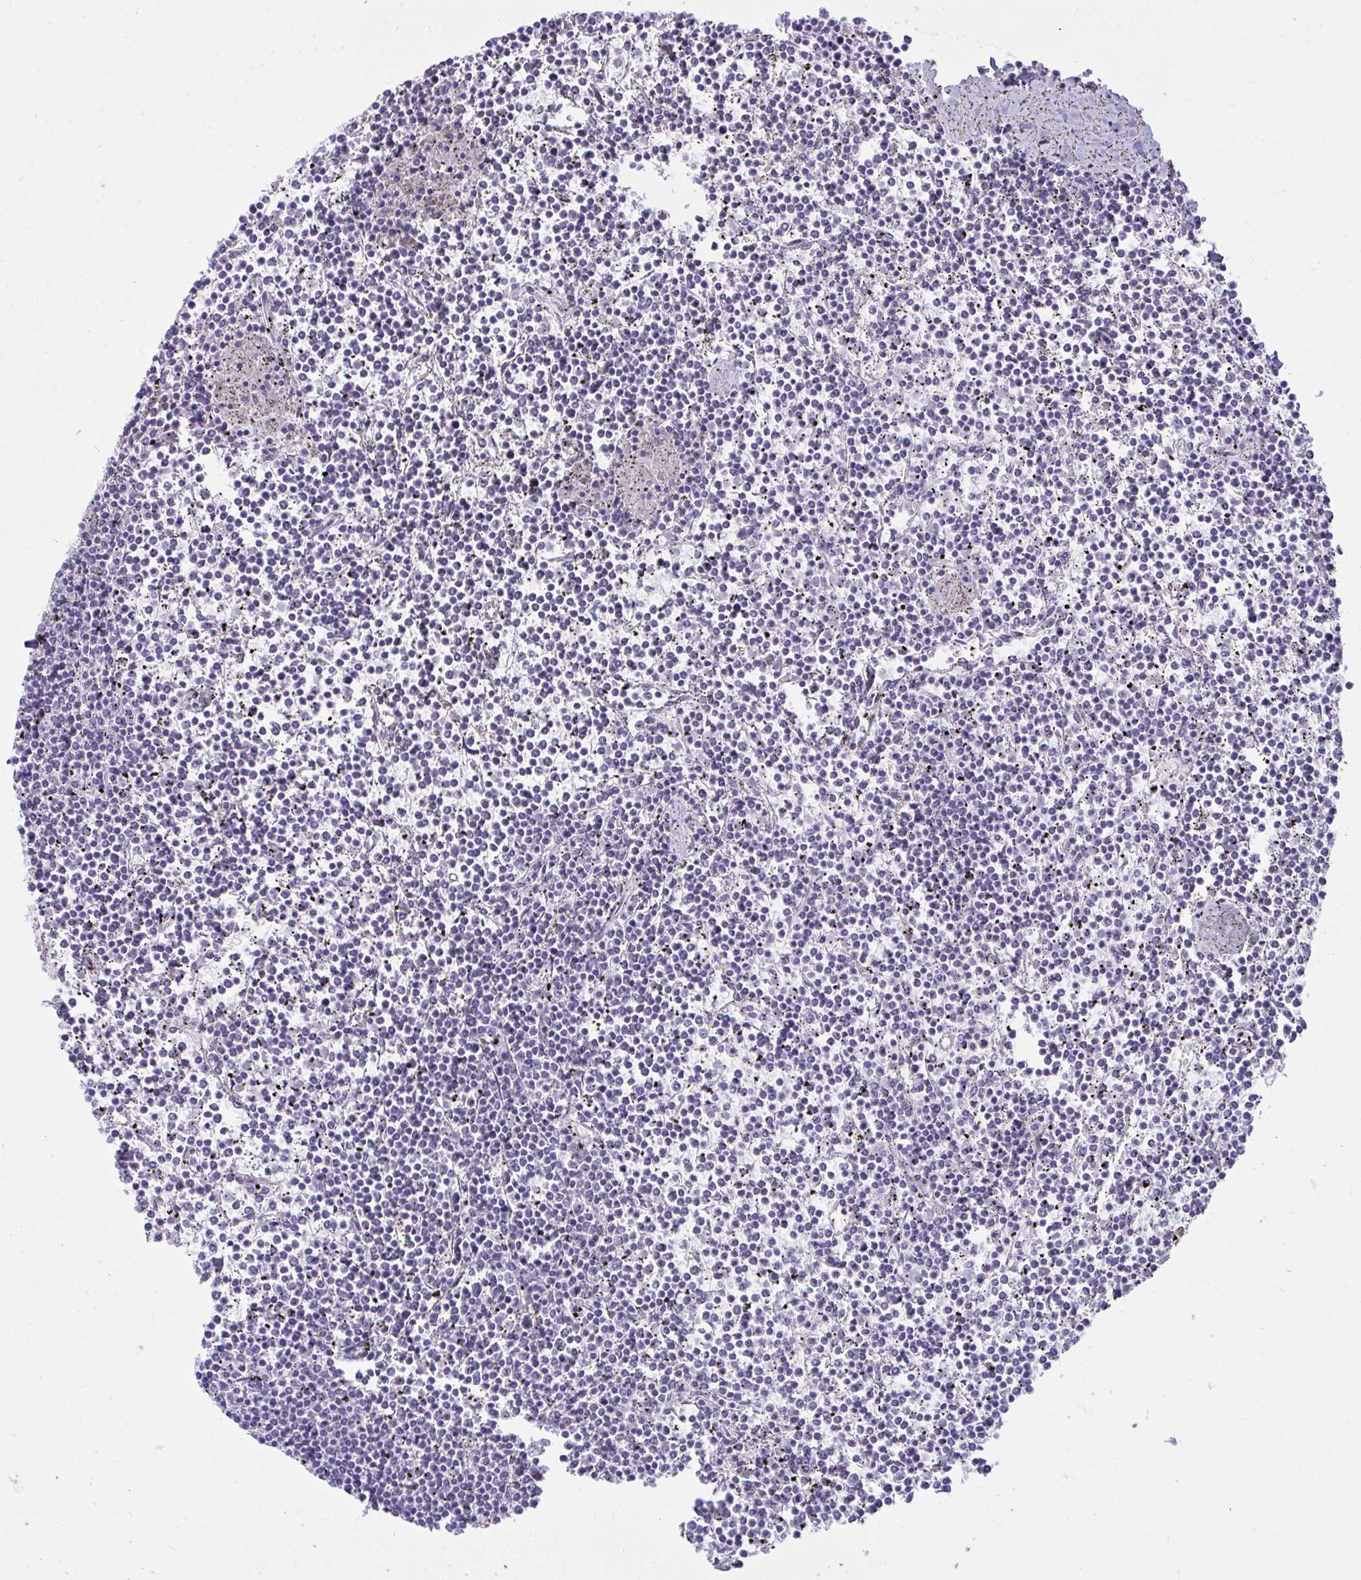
{"staining": {"intensity": "negative", "quantity": "none", "location": "none"}, "tissue": "lymphoma", "cell_type": "Tumor cells", "image_type": "cancer", "snomed": [{"axis": "morphology", "description": "Malignant lymphoma, non-Hodgkin's type, Low grade"}, {"axis": "topography", "description": "Spleen"}], "caption": "Immunohistochemical staining of human lymphoma shows no significant staining in tumor cells.", "gene": "OR5F1", "patient": {"sex": "female", "age": 19}}